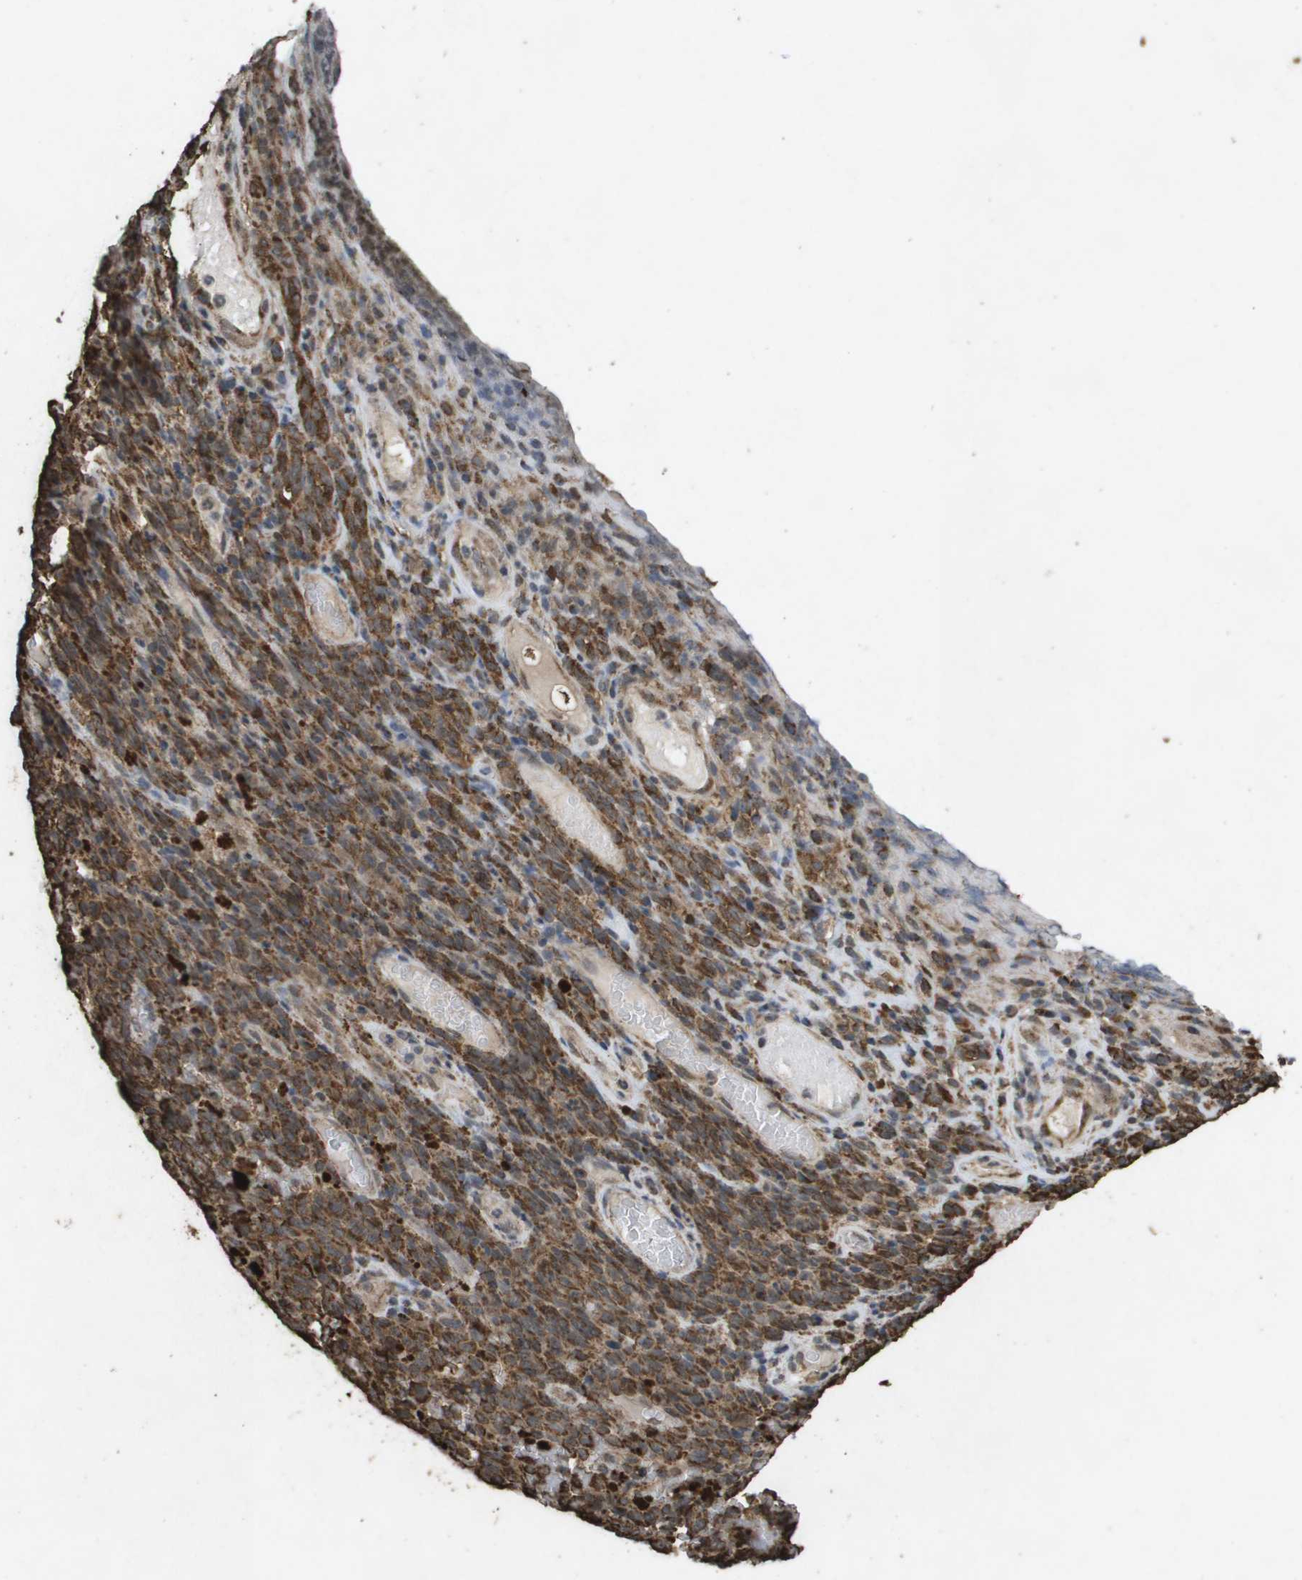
{"staining": {"intensity": "moderate", "quantity": ">75%", "location": "cytoplasmic/membranous"}, "tissue": "melanoma", "cell_type": "Tumor cells", "image_type": "cancer", "snomed": [{"axis": "morphology", "description": "Malignant melanoma, NOS"}, {"axis": "topography", "description": "Skin"}], "caption": "Melanoma stained for a protein (brown) shows moderate cytoplasmic/membranous positive positivity in about >75% of tumor cells.", "gene": "HSPE1", "patient": {"sex": "female", "age": 82}}